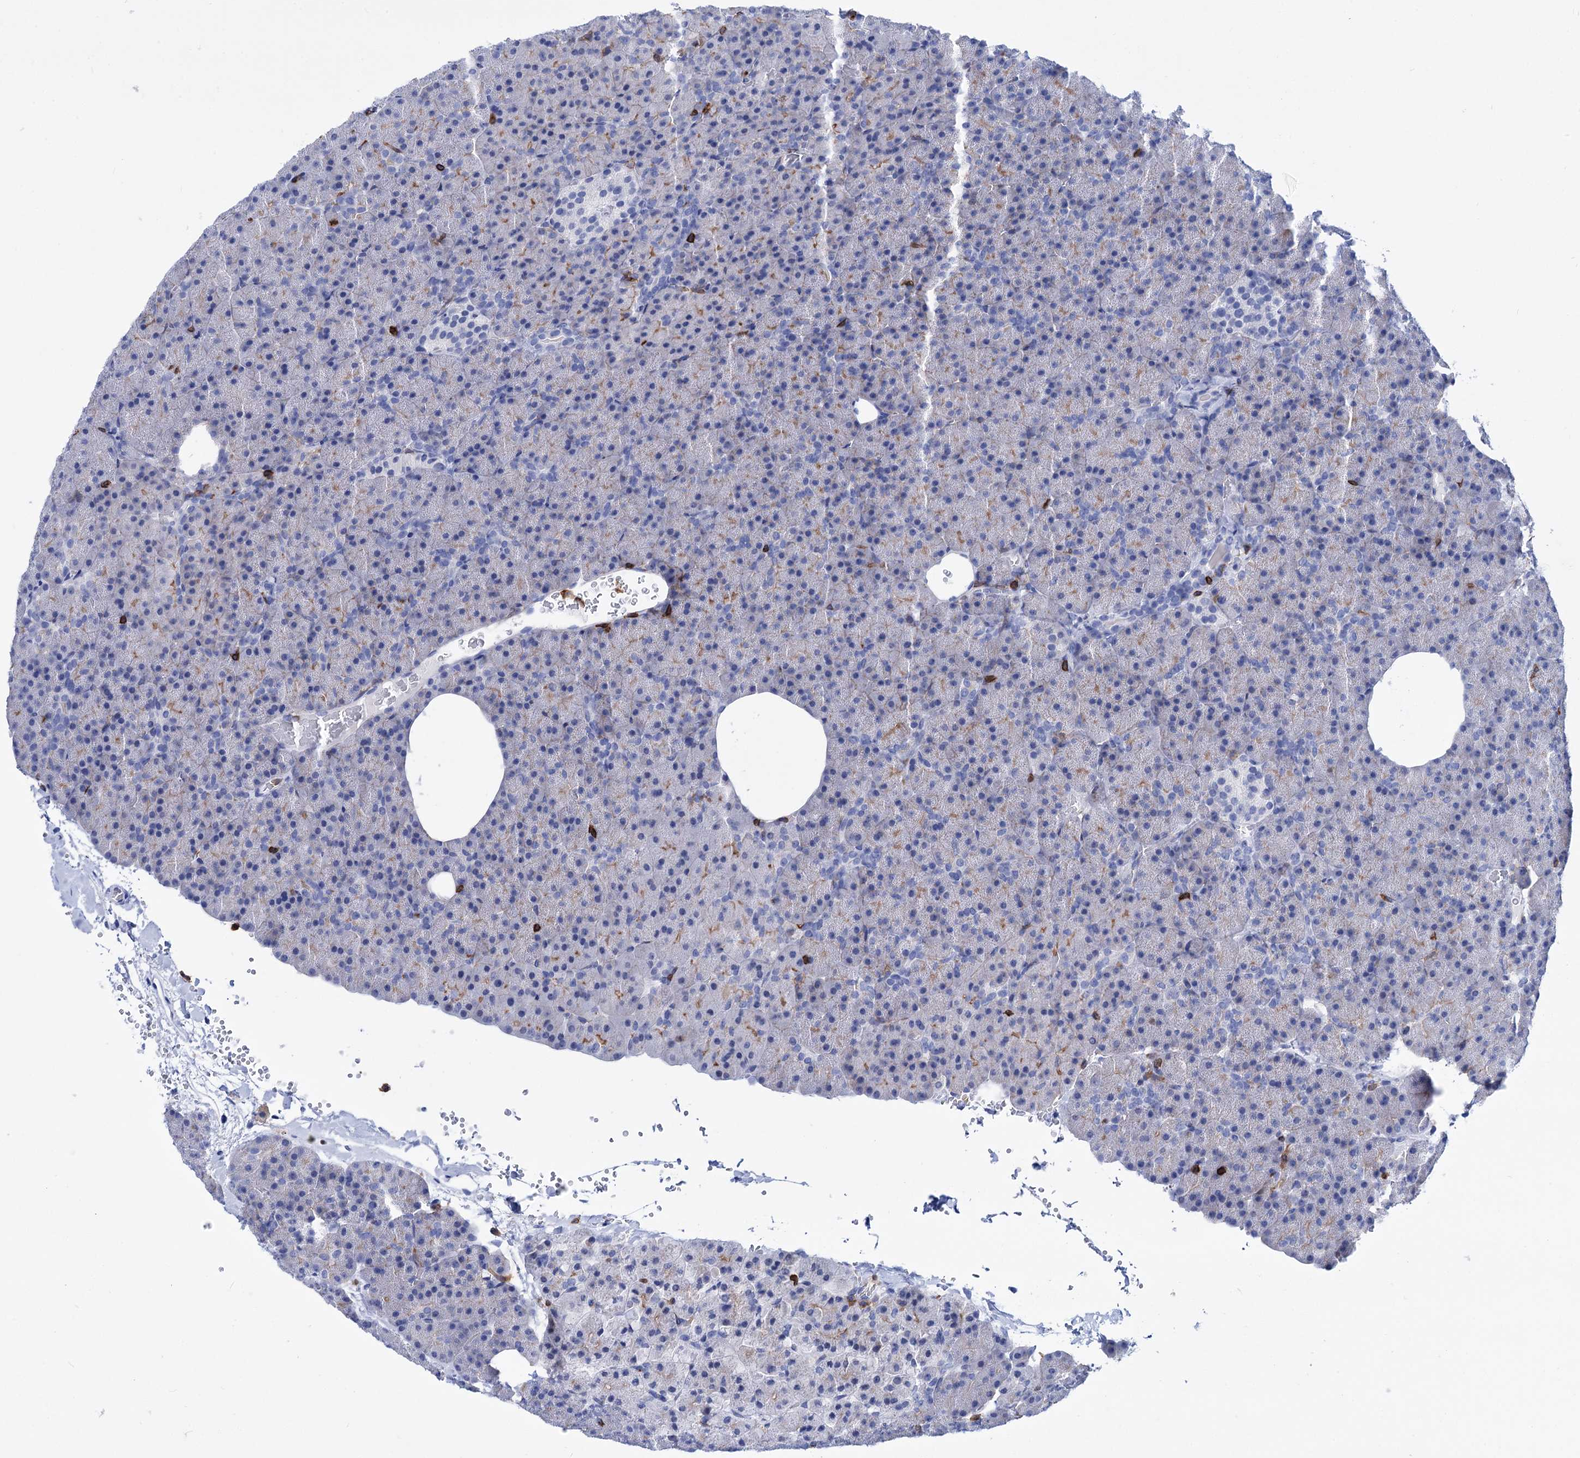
{"staining": {"intensity": "weak", "quantity": "<25%", "location": "cytoplasmic/membranous"}, "tissue": "pancreas", "cell_type": "Exocrine glandular cells", "image_type": "normal", "snomed": [{"axis": "morphology", "description": "Normal tissue, NOS"}, {"axis": "morphology", "description": "Carcinoid, malignant, NOS"}, {"axis": "topography", "description": "Pancreas"}], "caption": "The immunohistochemistry photomicrograph has no significant positivity in exocrine glandular cells of pancreas. (Brightfield microscopy of DAB (3,3'-diaminobenzidine) IHC at high magnification).", "gene": "DEF6", "patient": {"sex": "female", "age": 35}}